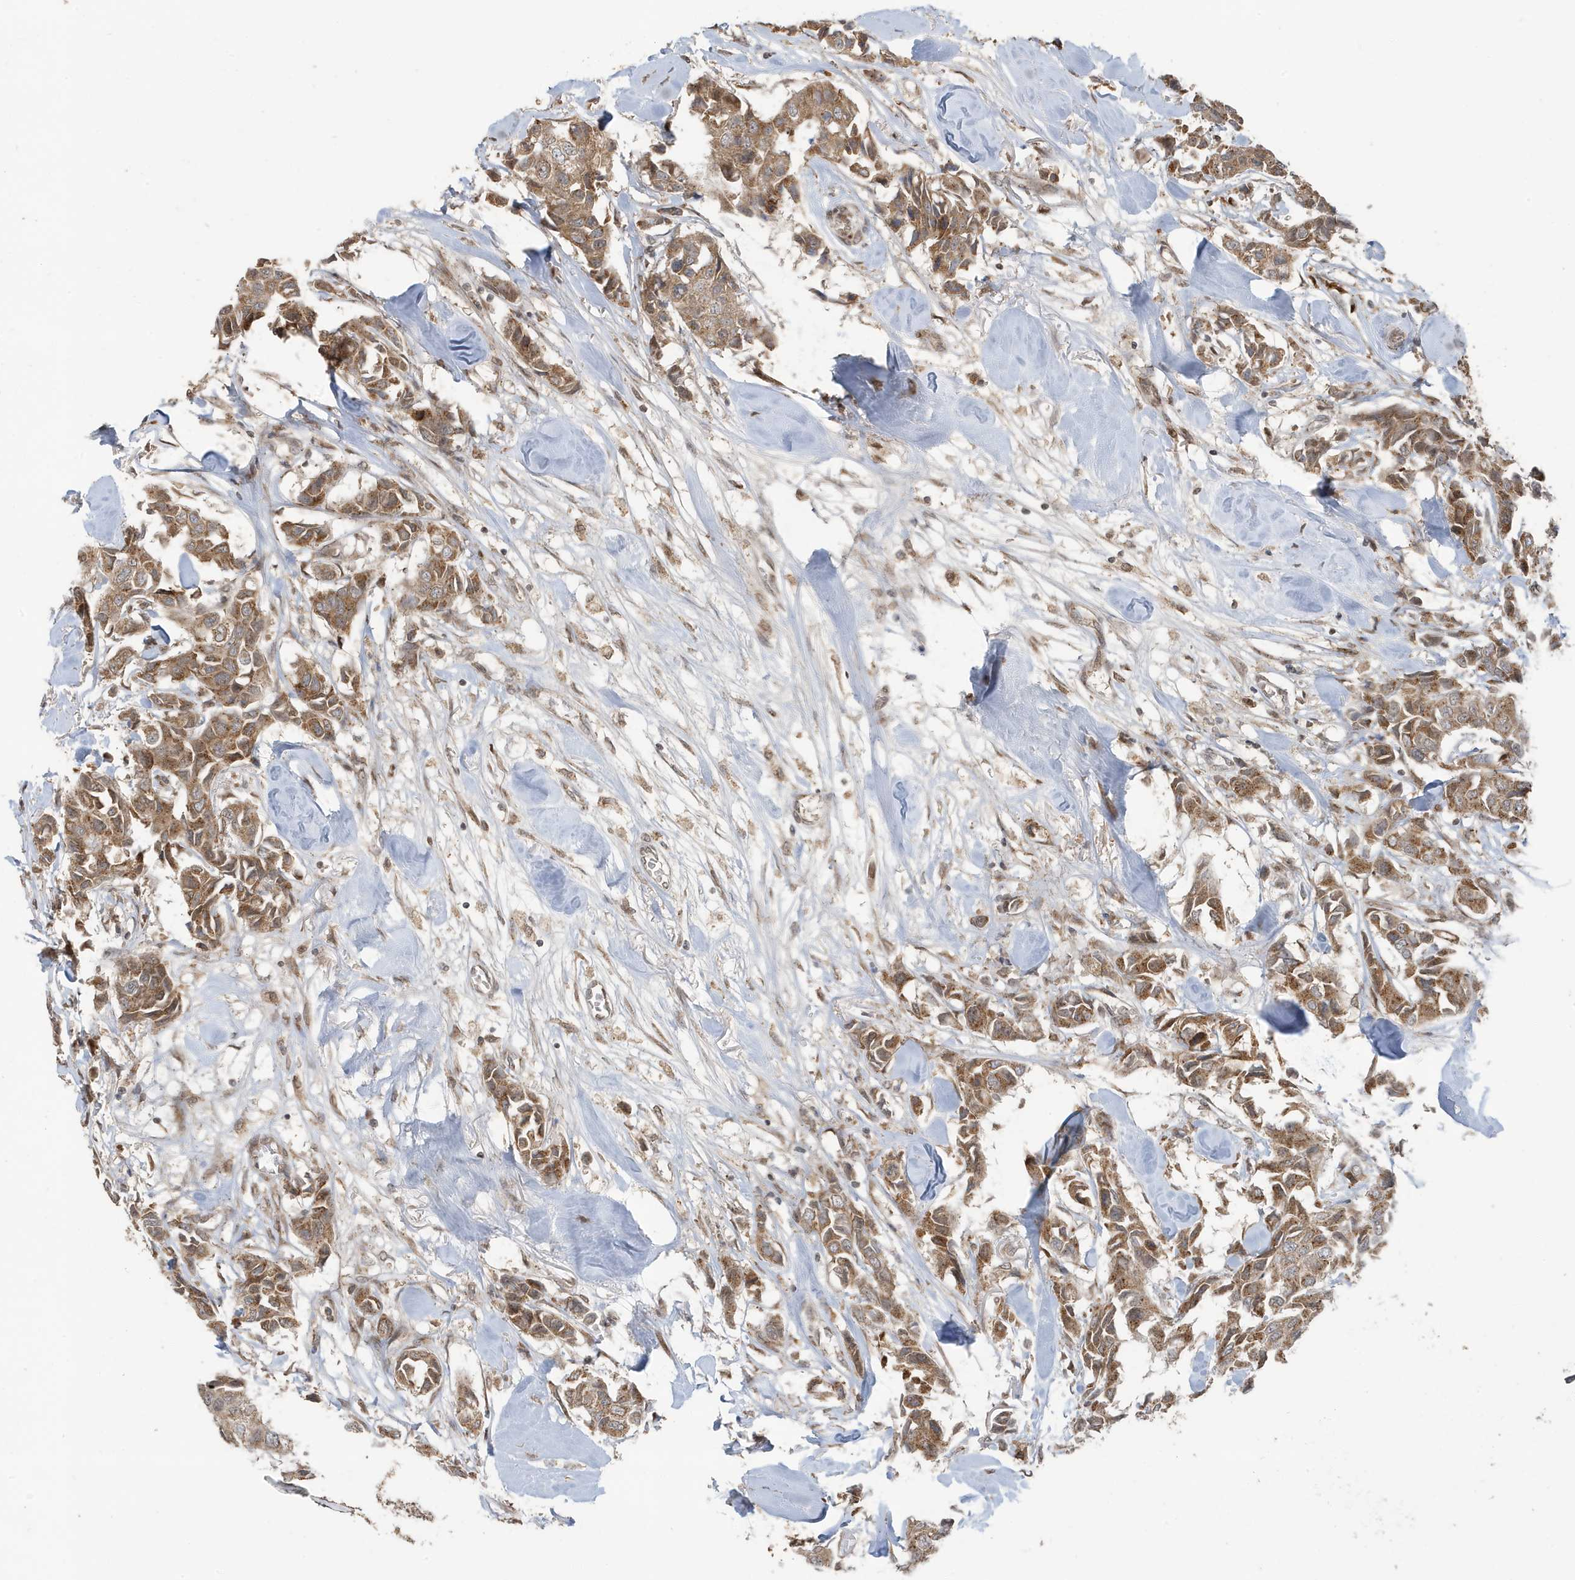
{"staining": {"intensity": "moderate", "quantity": ">75%", "location": "cytoplasmic/membranous"}, "tissue": "breast cancer", "cell_type": "Tumor cells", "image_type": "cancer", "snomed": [{"axis": "morphology", "description": "Duct carcinoma"}, {"axis": "topography", "description": "Breast"}], "caption": "Immunohistochemical staining of human invasive ductal carcinoma (breast) reveals medium levels of moderate cytoplasmic/membranous staining in approximately >75% of tumor cells.", "gene": "RER1", "patient": {"sex": "female", "age": 80}}